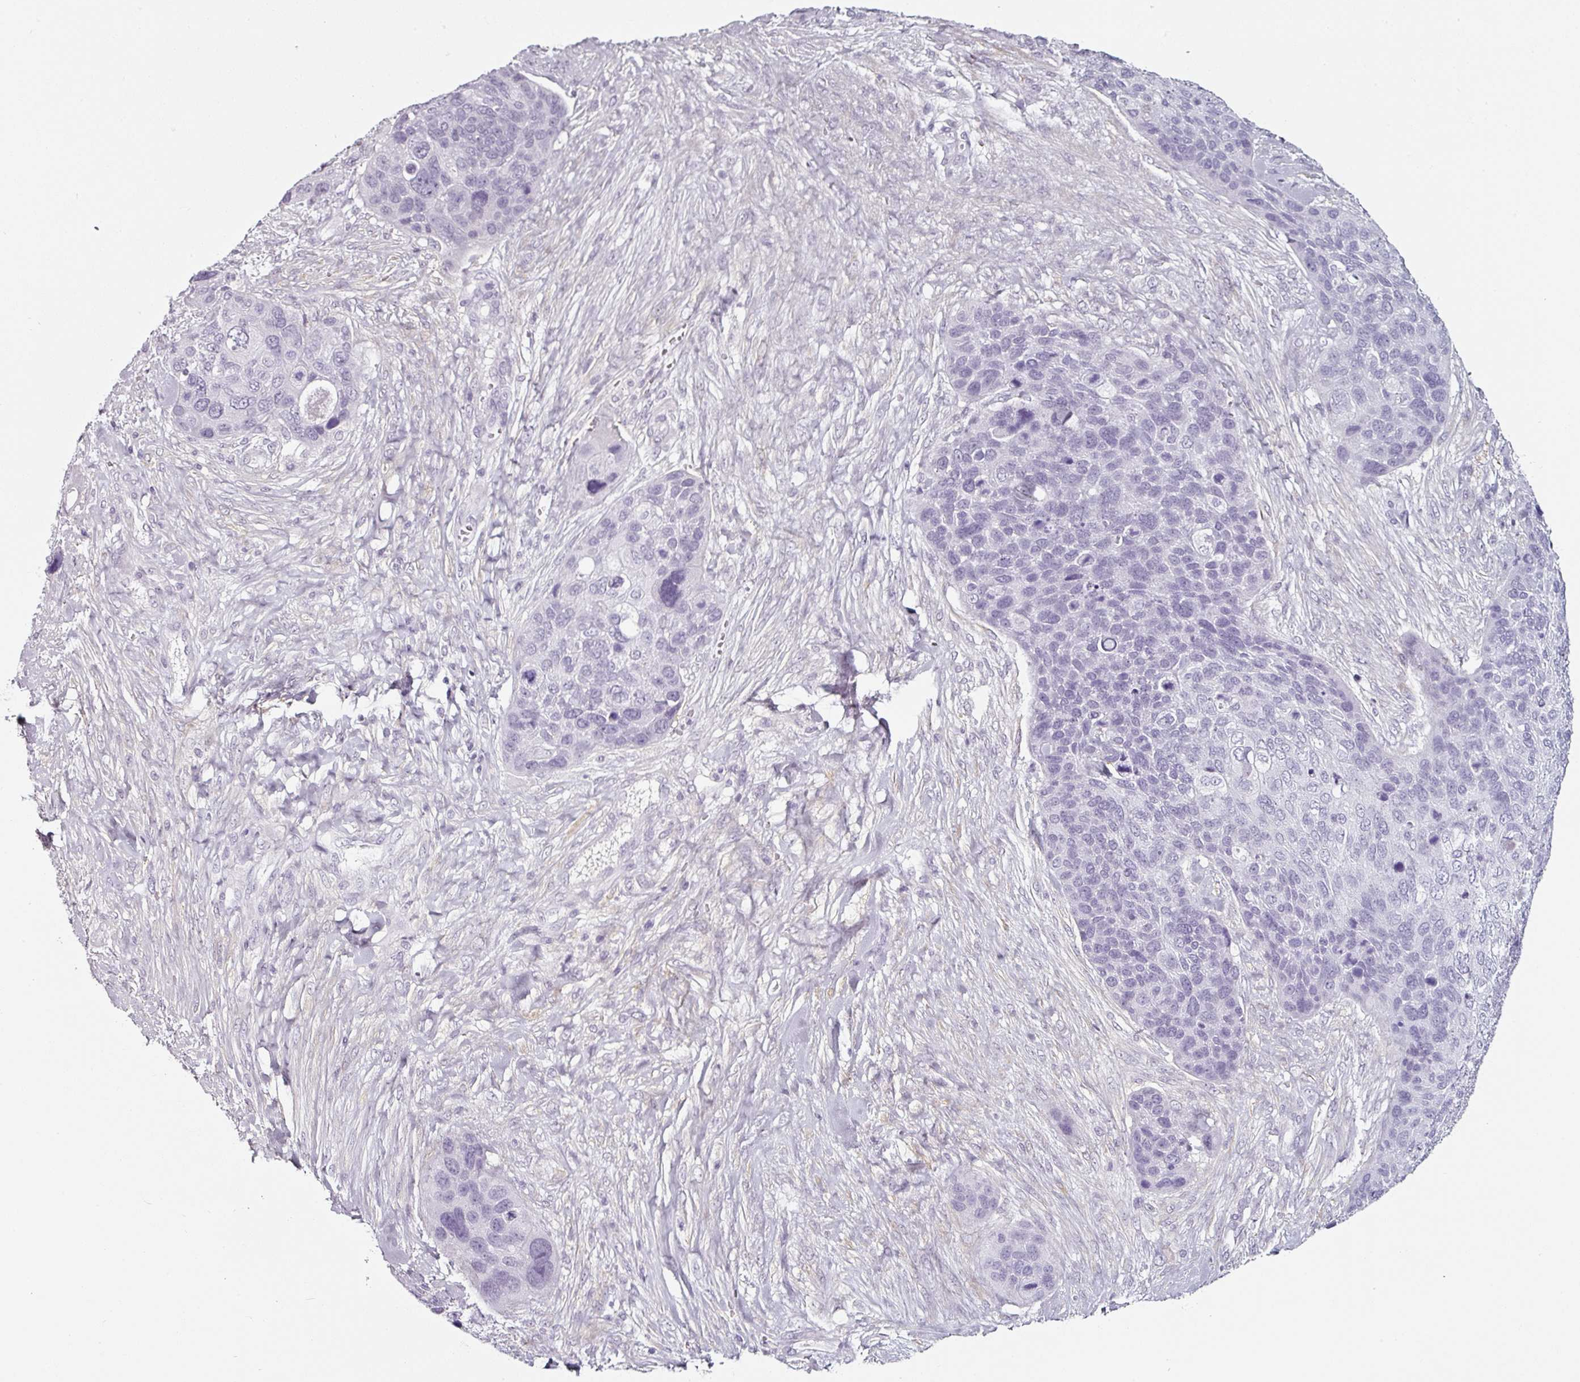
{"staining": {"intensity": "negative", "quantity": "none", "location": "none"}, "tissue": "skin cancer", "cell_type": "Tumor cells", "image_type": "cancer", "snomed": [{"axis": "morphology", "description": "Basal cell carcinoma"}, {"axis": "topography", "description": "Skin"}], "caption": "Human skin basal cell carcinoma stained for a protein using immunohistochemistry exhibits no staining in tumor cells.", "gene": "CAP2", "patient": {"sex": "female", "age": 74}}